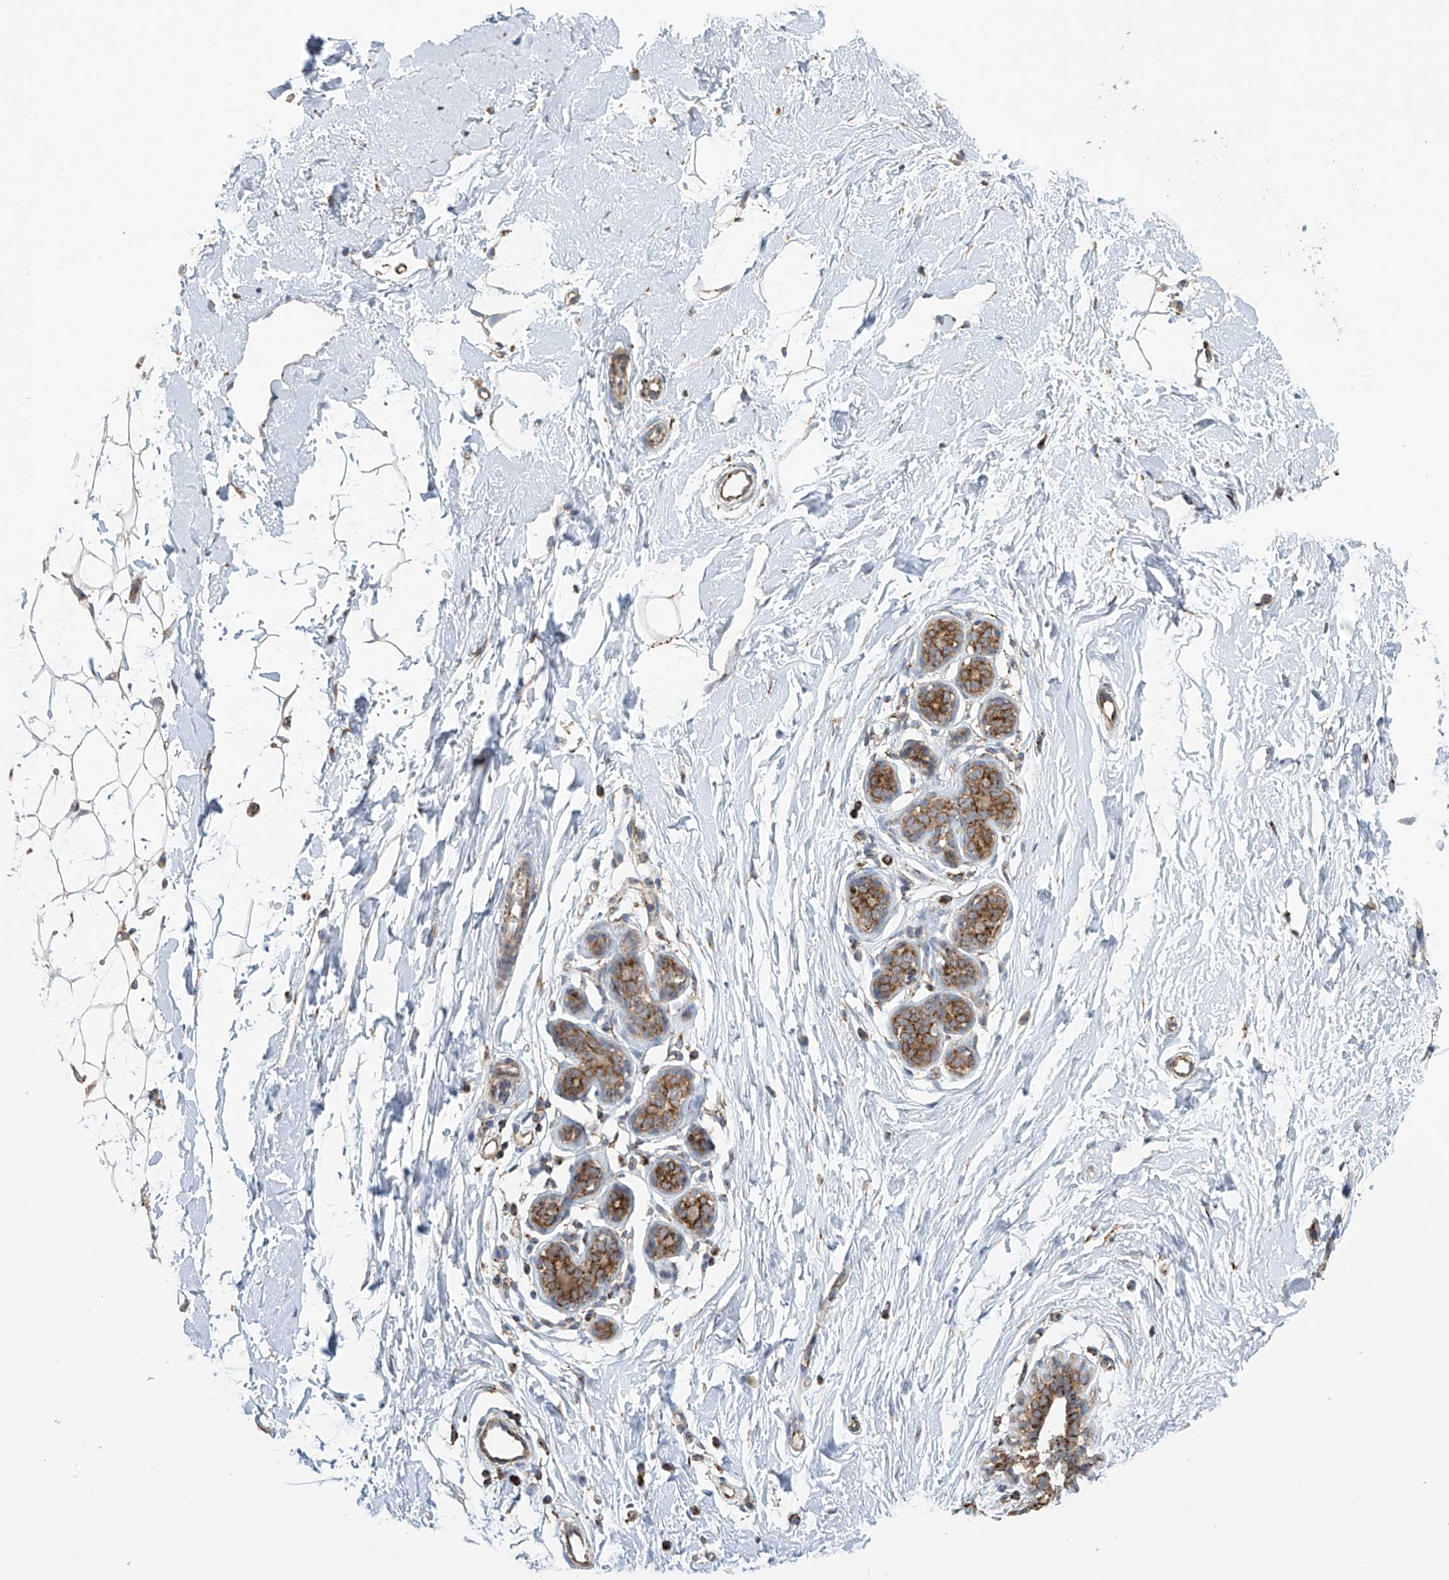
{"staining": {"intensity": "negative", "quantity": "none", "location": "none"}, "tissue": "adipose tissue", "cell_type": "Adipocytes", "image_type": "normal", "snomed": [{"axis": "morphology", "description": "Normal tissue, NOS"}, {"axis": "topography", "description": "Breast"}], "caption": "Adipocytes are negative for brown protein staining in benign adipose tissue. The staining was performed using DAB to visualize the protein expression in brown, while the nuclei were stained in blue with hematoxylin (Magnification: 20x).", "gene": "PNPT1", "patient": {"sex": "female", "age": 23}}